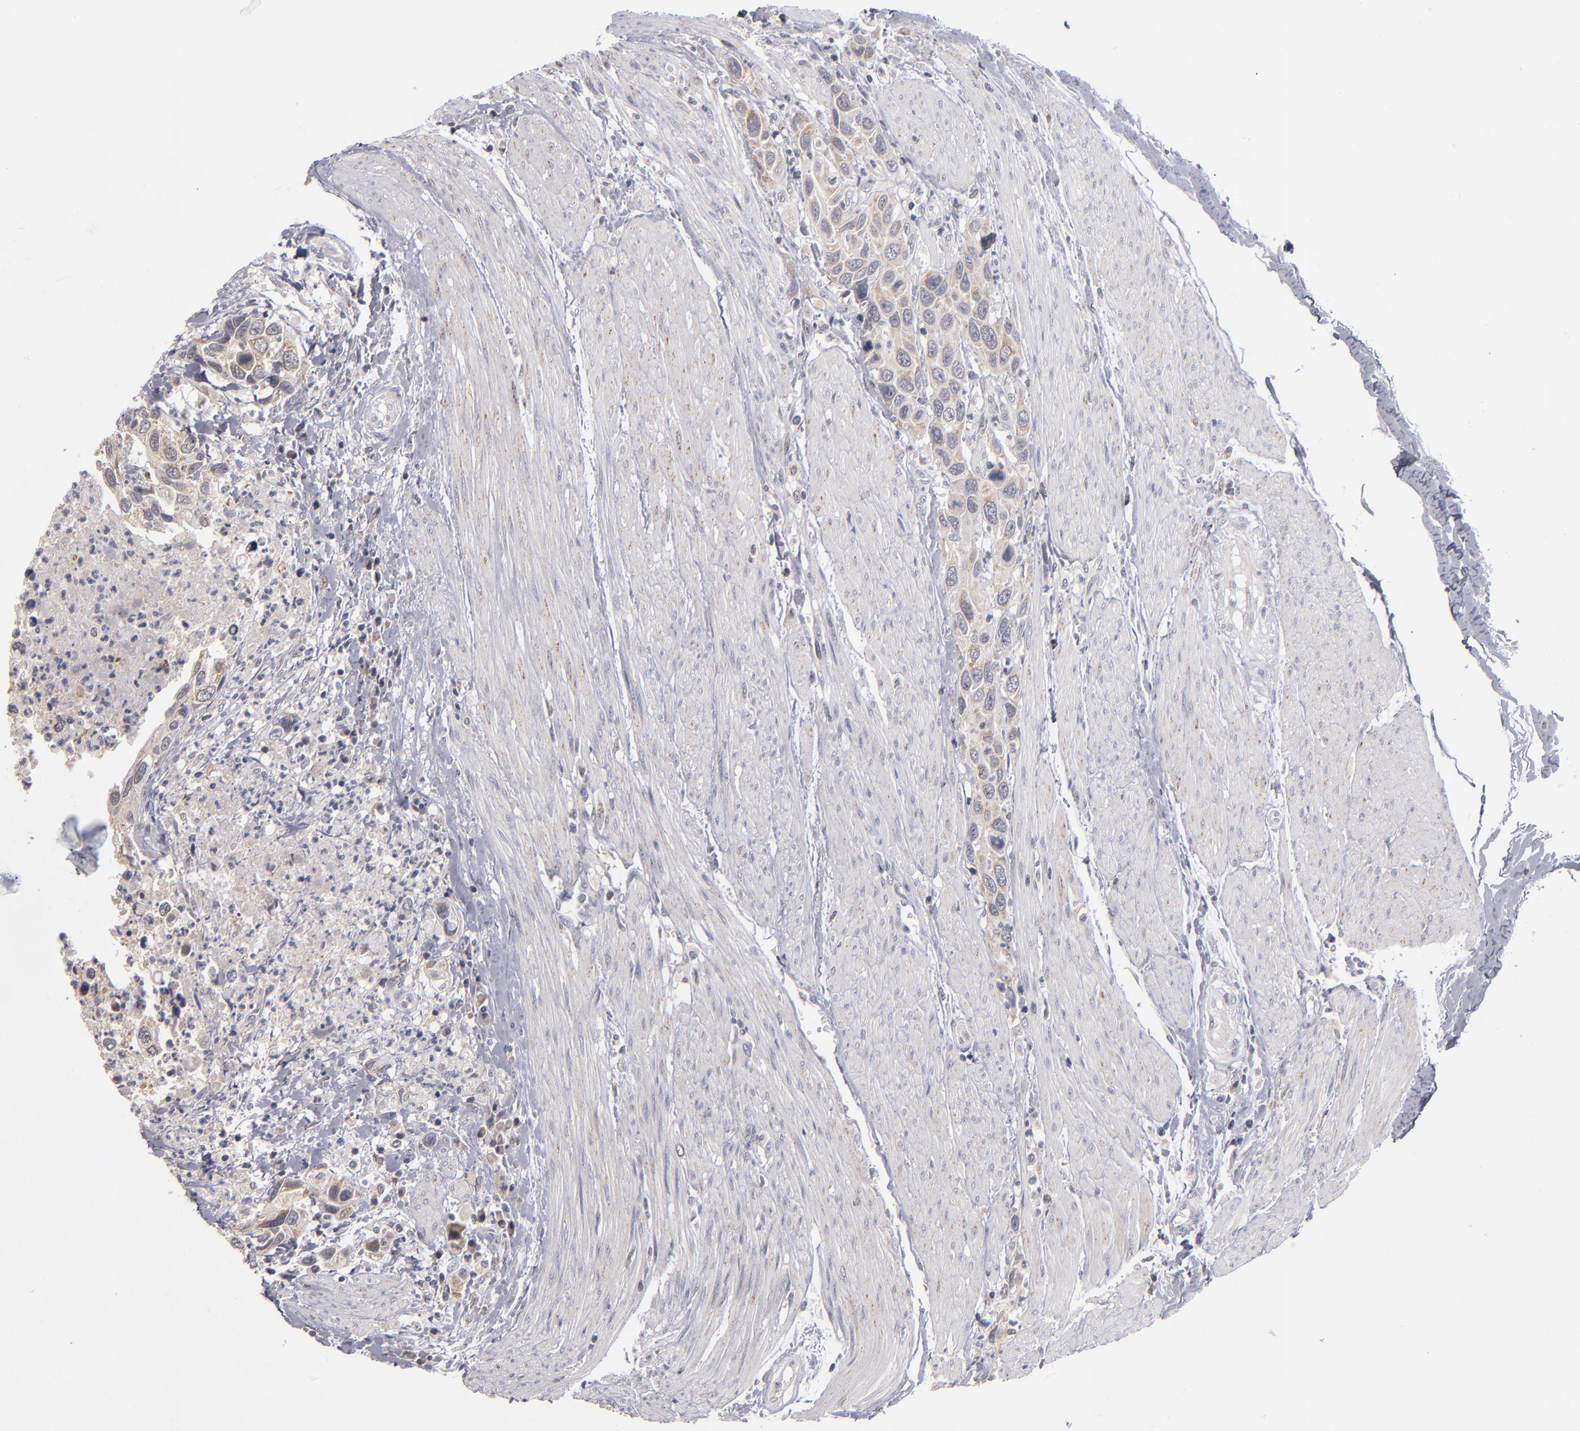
{"staining": {"intensity": "negative", "quantity": "none", "location": "none"}, "tissue": "urothelial cancer", "cell_type": "Tumor cells", "image_type": "cancer", "snomed": [{"axis": "morphology", "description": "Urothelial carcinoma, High grade"}, {"axis": "topography", "description": "Urinary bladder"}], "caption": "This is an immunohistochemistry (IHC) image of urothelial cancer. There is no staining in tumor cells.", "gene": "EXD2", "patient": {"sex": "male", "age": 66}}